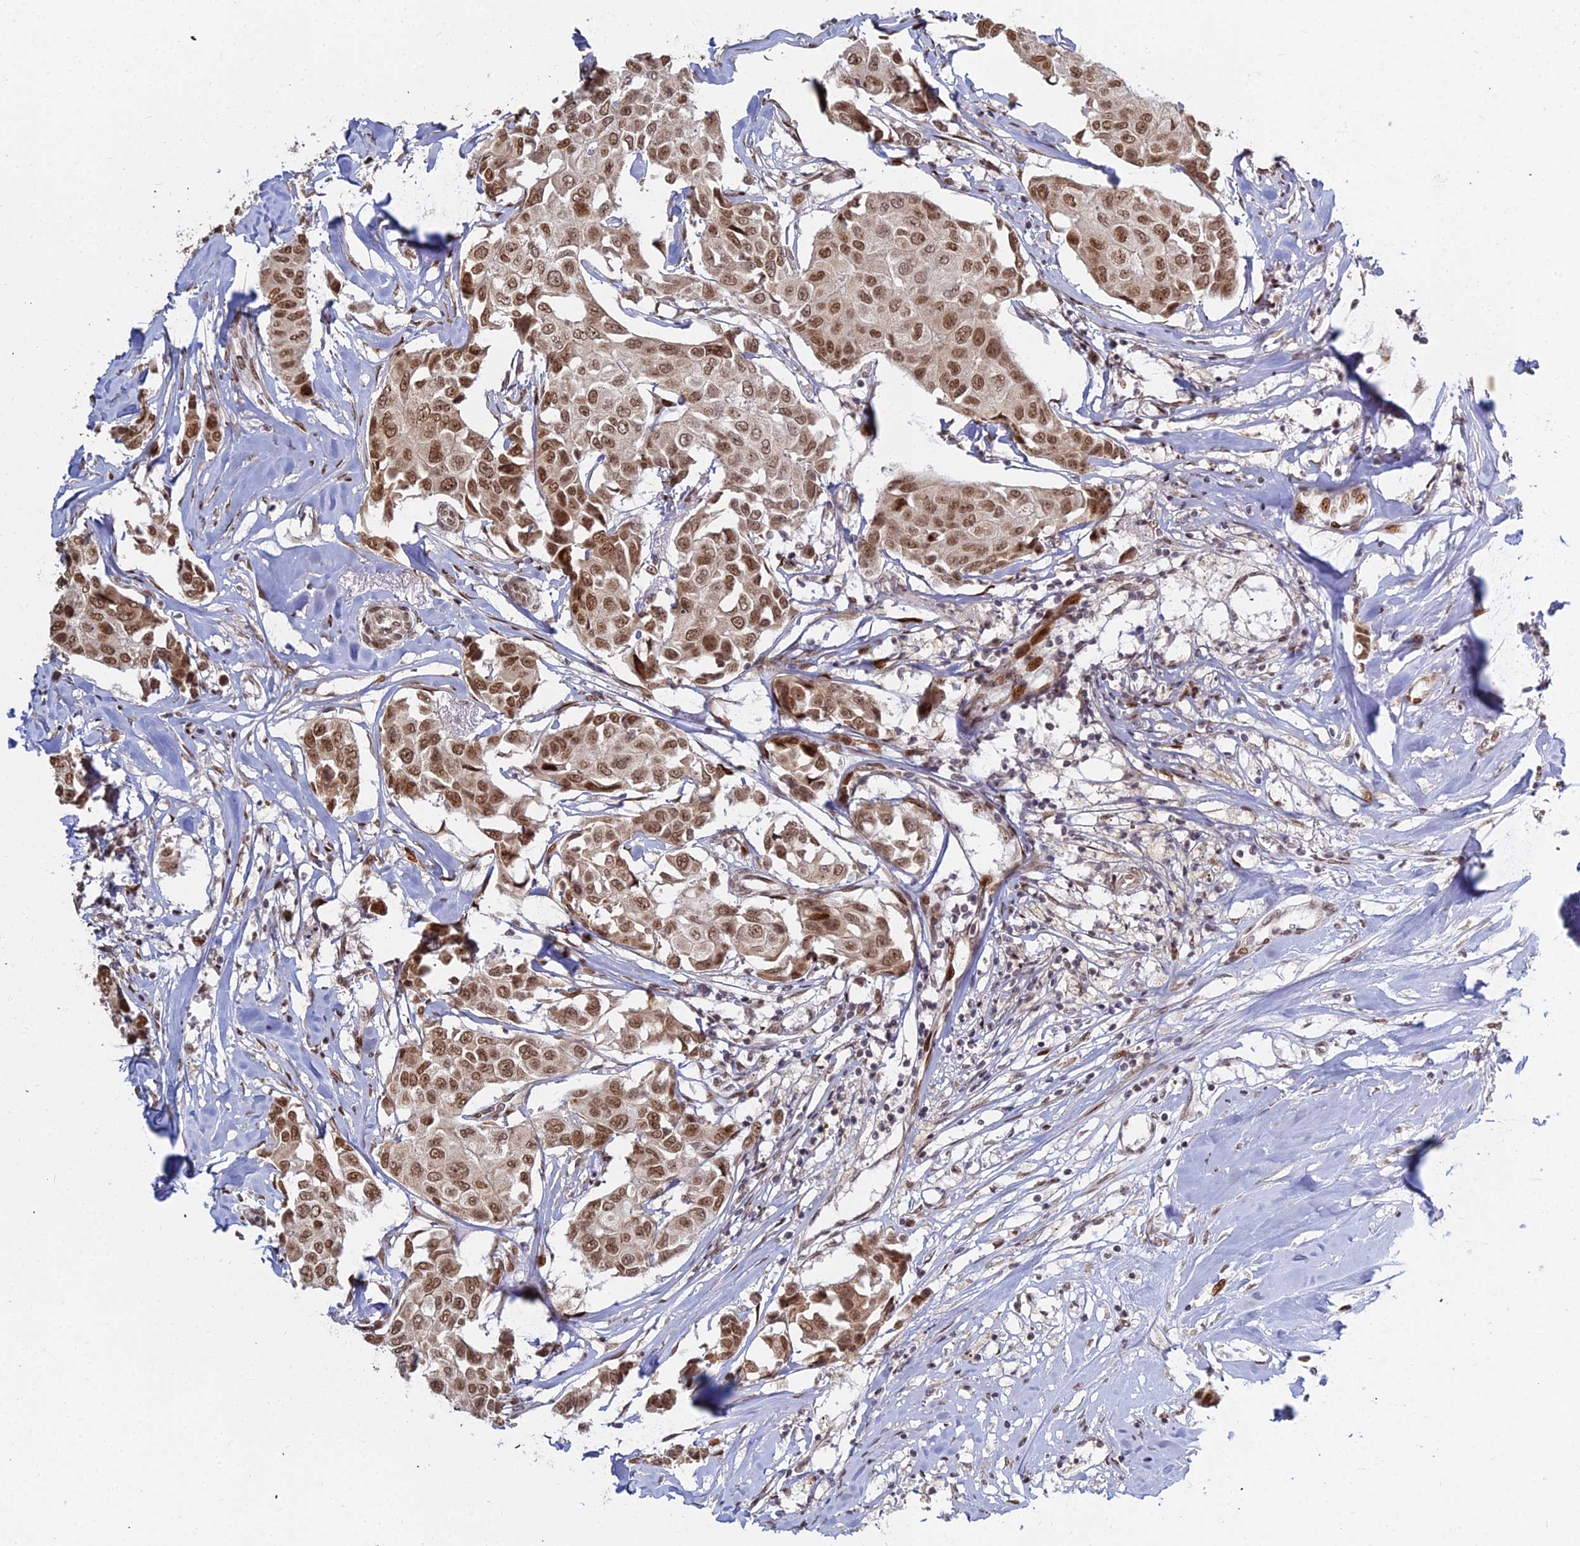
{"staining": {"intensity": "moderate", "quantity": ">75%", "location": "cytoplasmic/membranous,nuclear"}, "tissue": "breast cancer", "cell_type": "Tumor cells", "image_type": "cancer", "snomed": [{"axis": "morphology", "description": "Duct carcinoma"}, {"axis": "topography", "description": "Breast"}], "caption": "DAB (3,3'-diaminobenzidine) immunohistochemical staining of human breast invasive ductal carcinoma shows moderate cytoplasmic/membranous and nuclear protein expression in about >75% of tumor cells.", "gene": "ABCA2", "patient": {"sex": "female", "age": 80}}